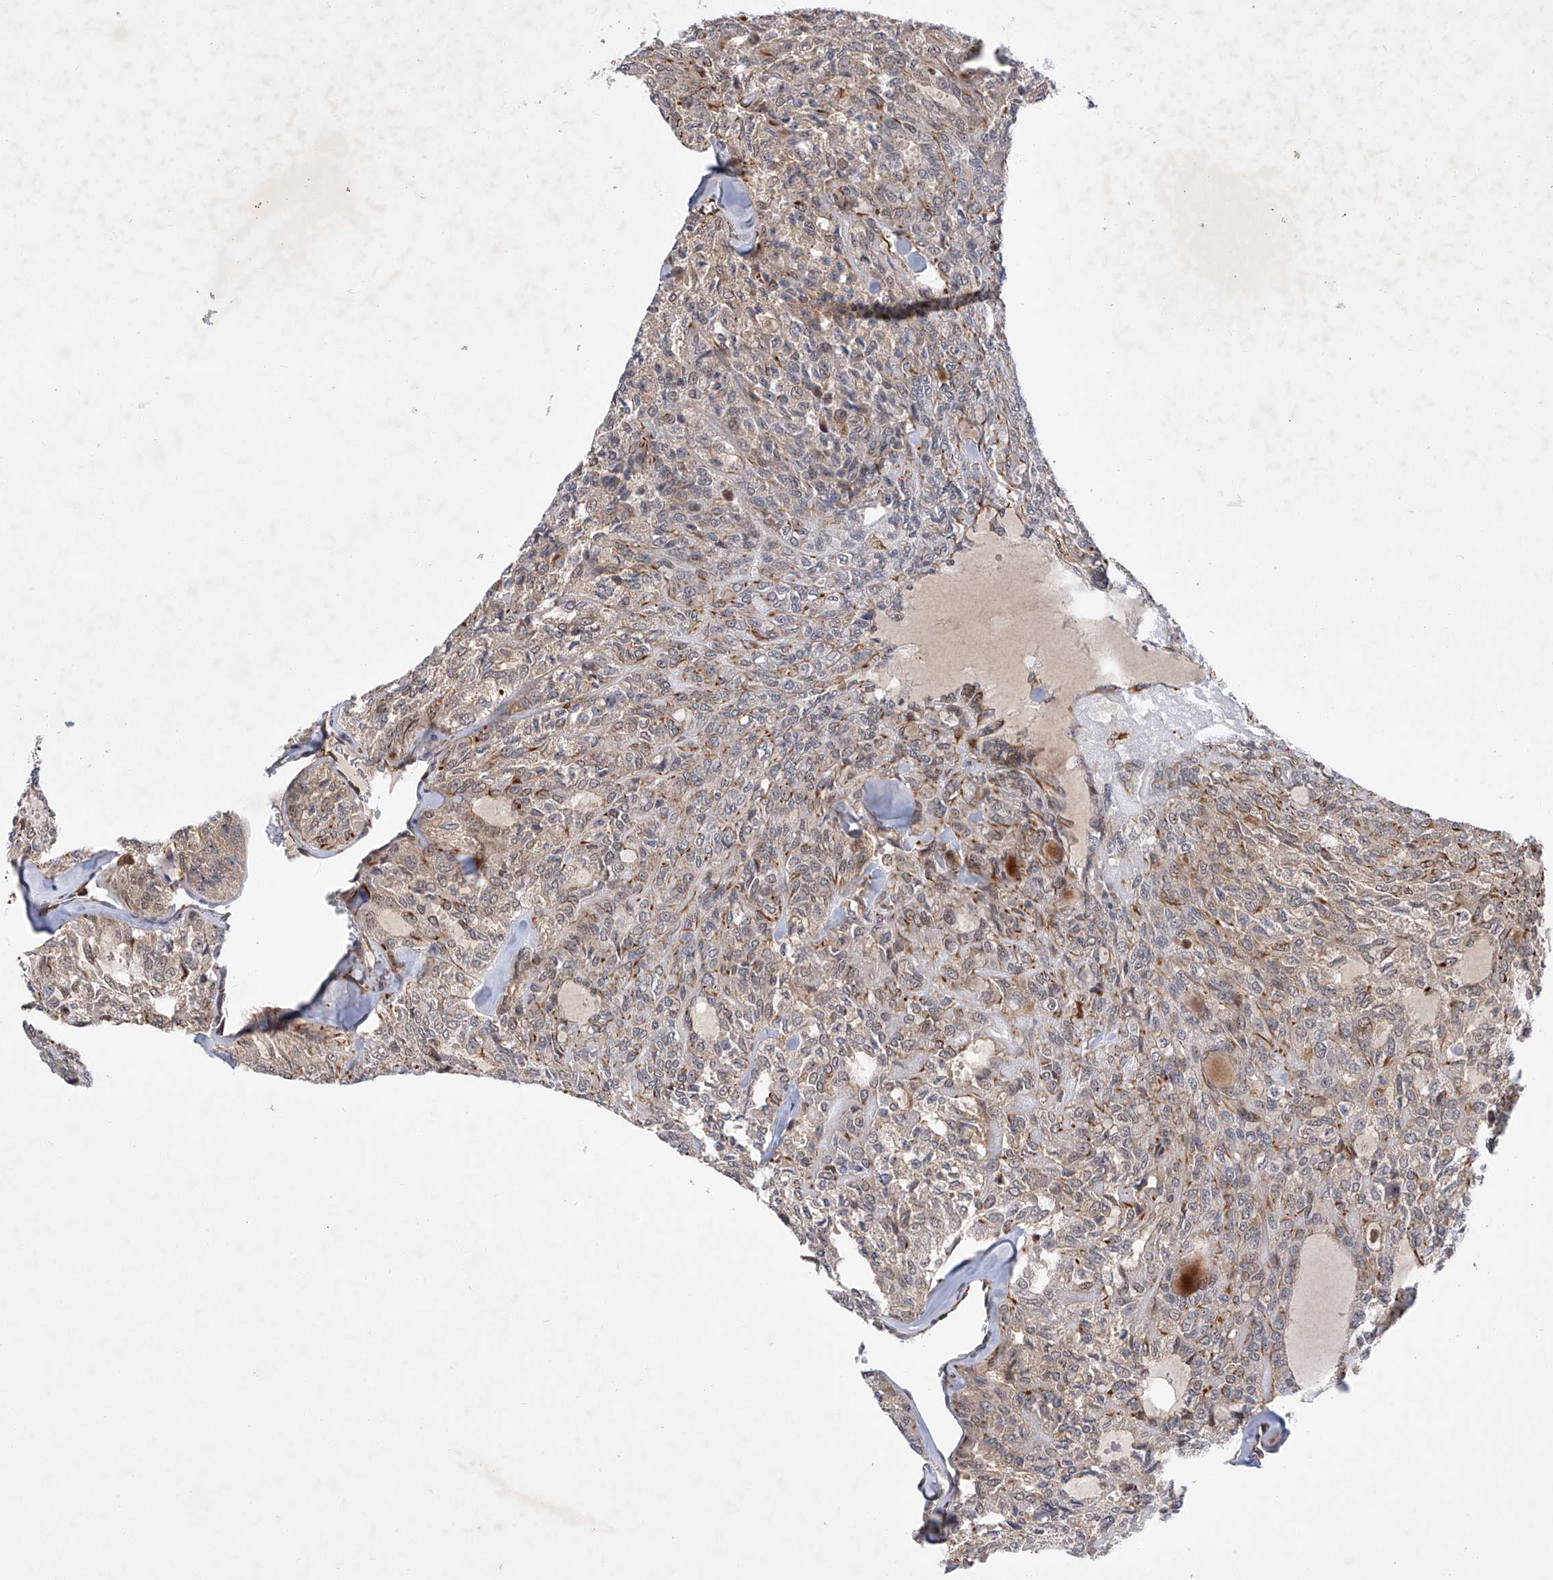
{"staining": {"intensity": "moderate", "quantity": "25%-75%", "location": "cytoplasmic/membranous"}, "tissue": "thyroid cancer", "cell_type": "Tumor cells", "image_type": "cancer", "snomed": [{"axis": "morphology", "description": "Follicular adenoma carcinoma, NOS"}, {"axis": "topography", "description": "Thyroid gland"}], "caption": "Immunohistochemical staining of human thyroid cancer shows medium levels of moderate cytoplasmic/membranous protein staining in approximately 25%-75% of tumor cells.", "gene": "AMD1", "patient": {"sex": "male", "age": 75}}